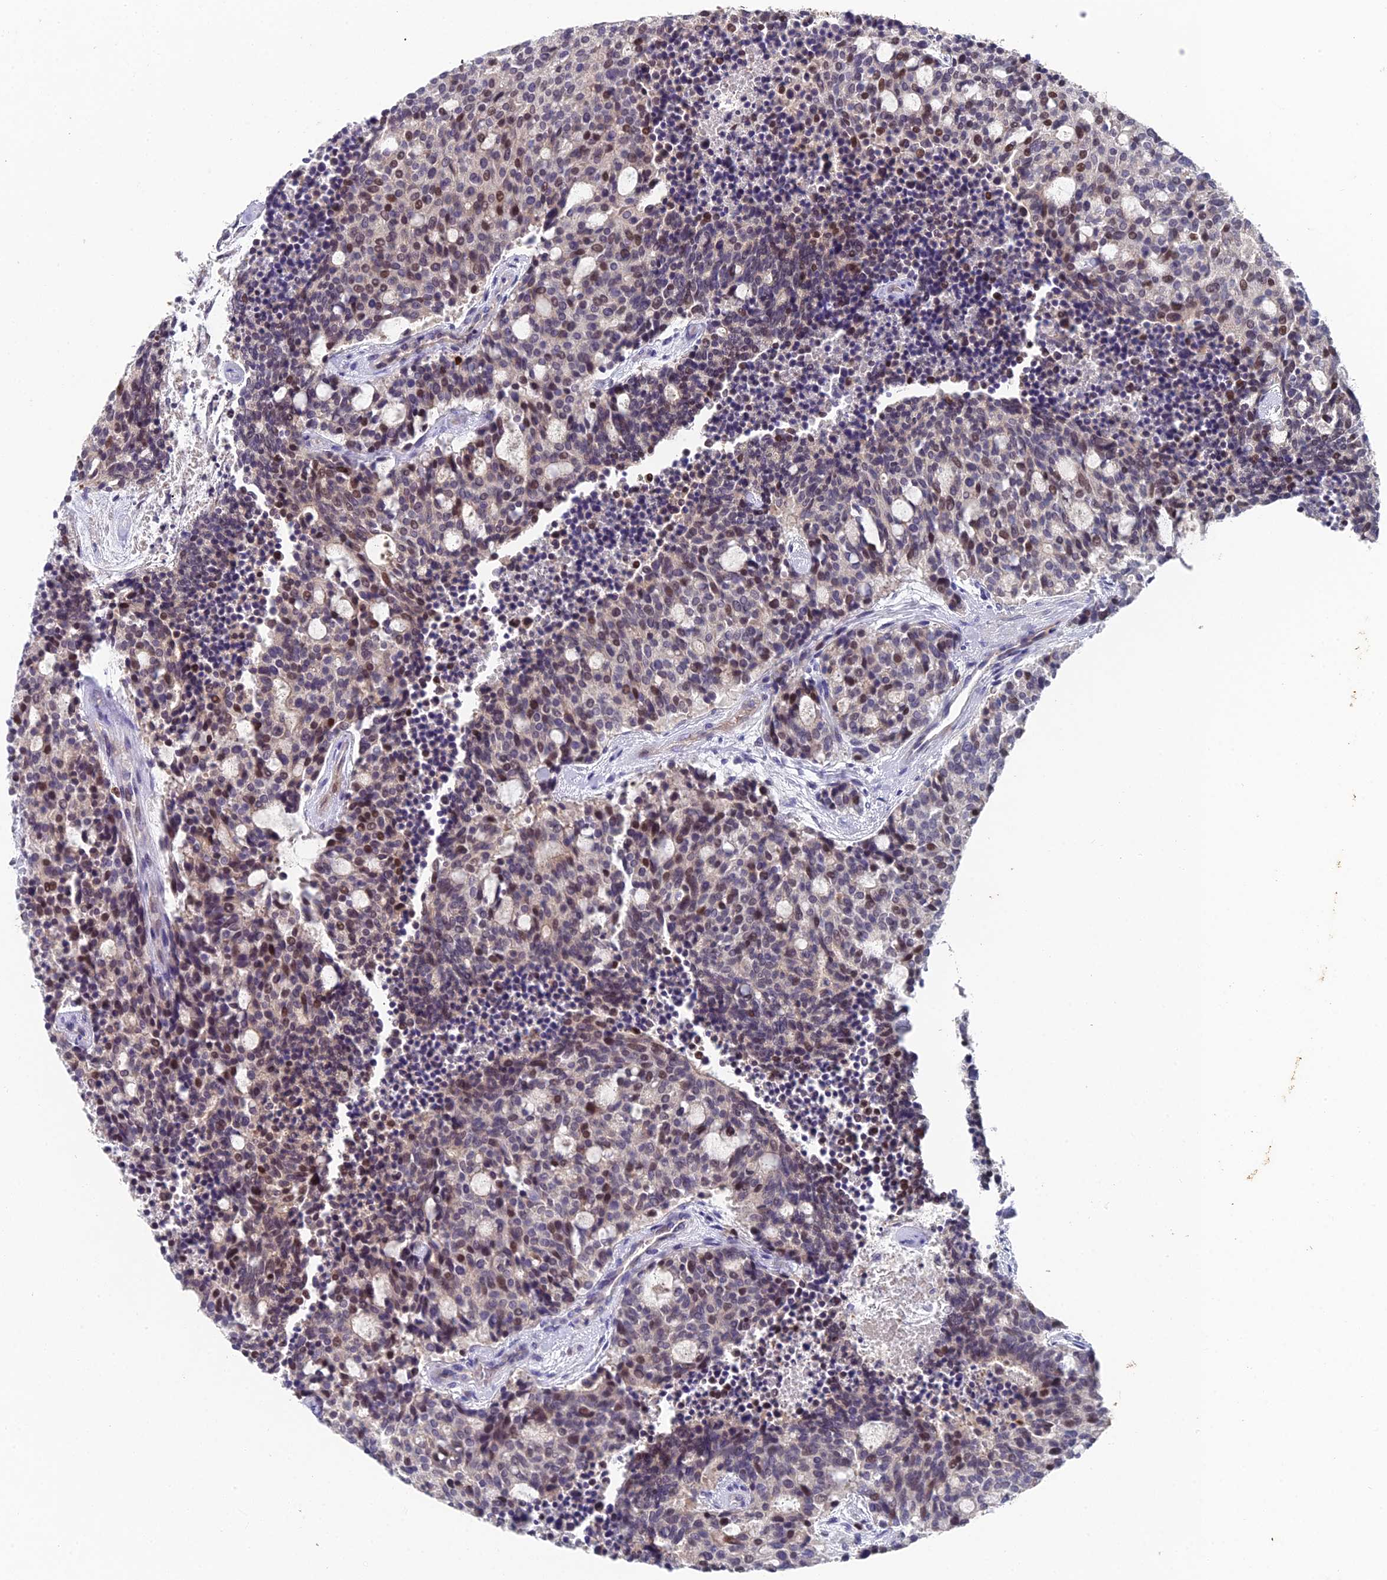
{"staining": {"intensity": "moderate", "quantity": "<25%", "location": "nuclear"}, "tissue": "carcinoid", "cell_type": "Tumor cells", "image_type": "cancer", "snomed": [{"axis": "morphology", "description": "Carcinoid, malignant, NOS"}, {"axis": "topography", "description": "Pancreas"}], "caption": "Carcinoid stained with a protein marker demonstrates moderate staining in tumor cells.", "gene": "GALK2", "patient": {"sex": "female", "age": 54}}